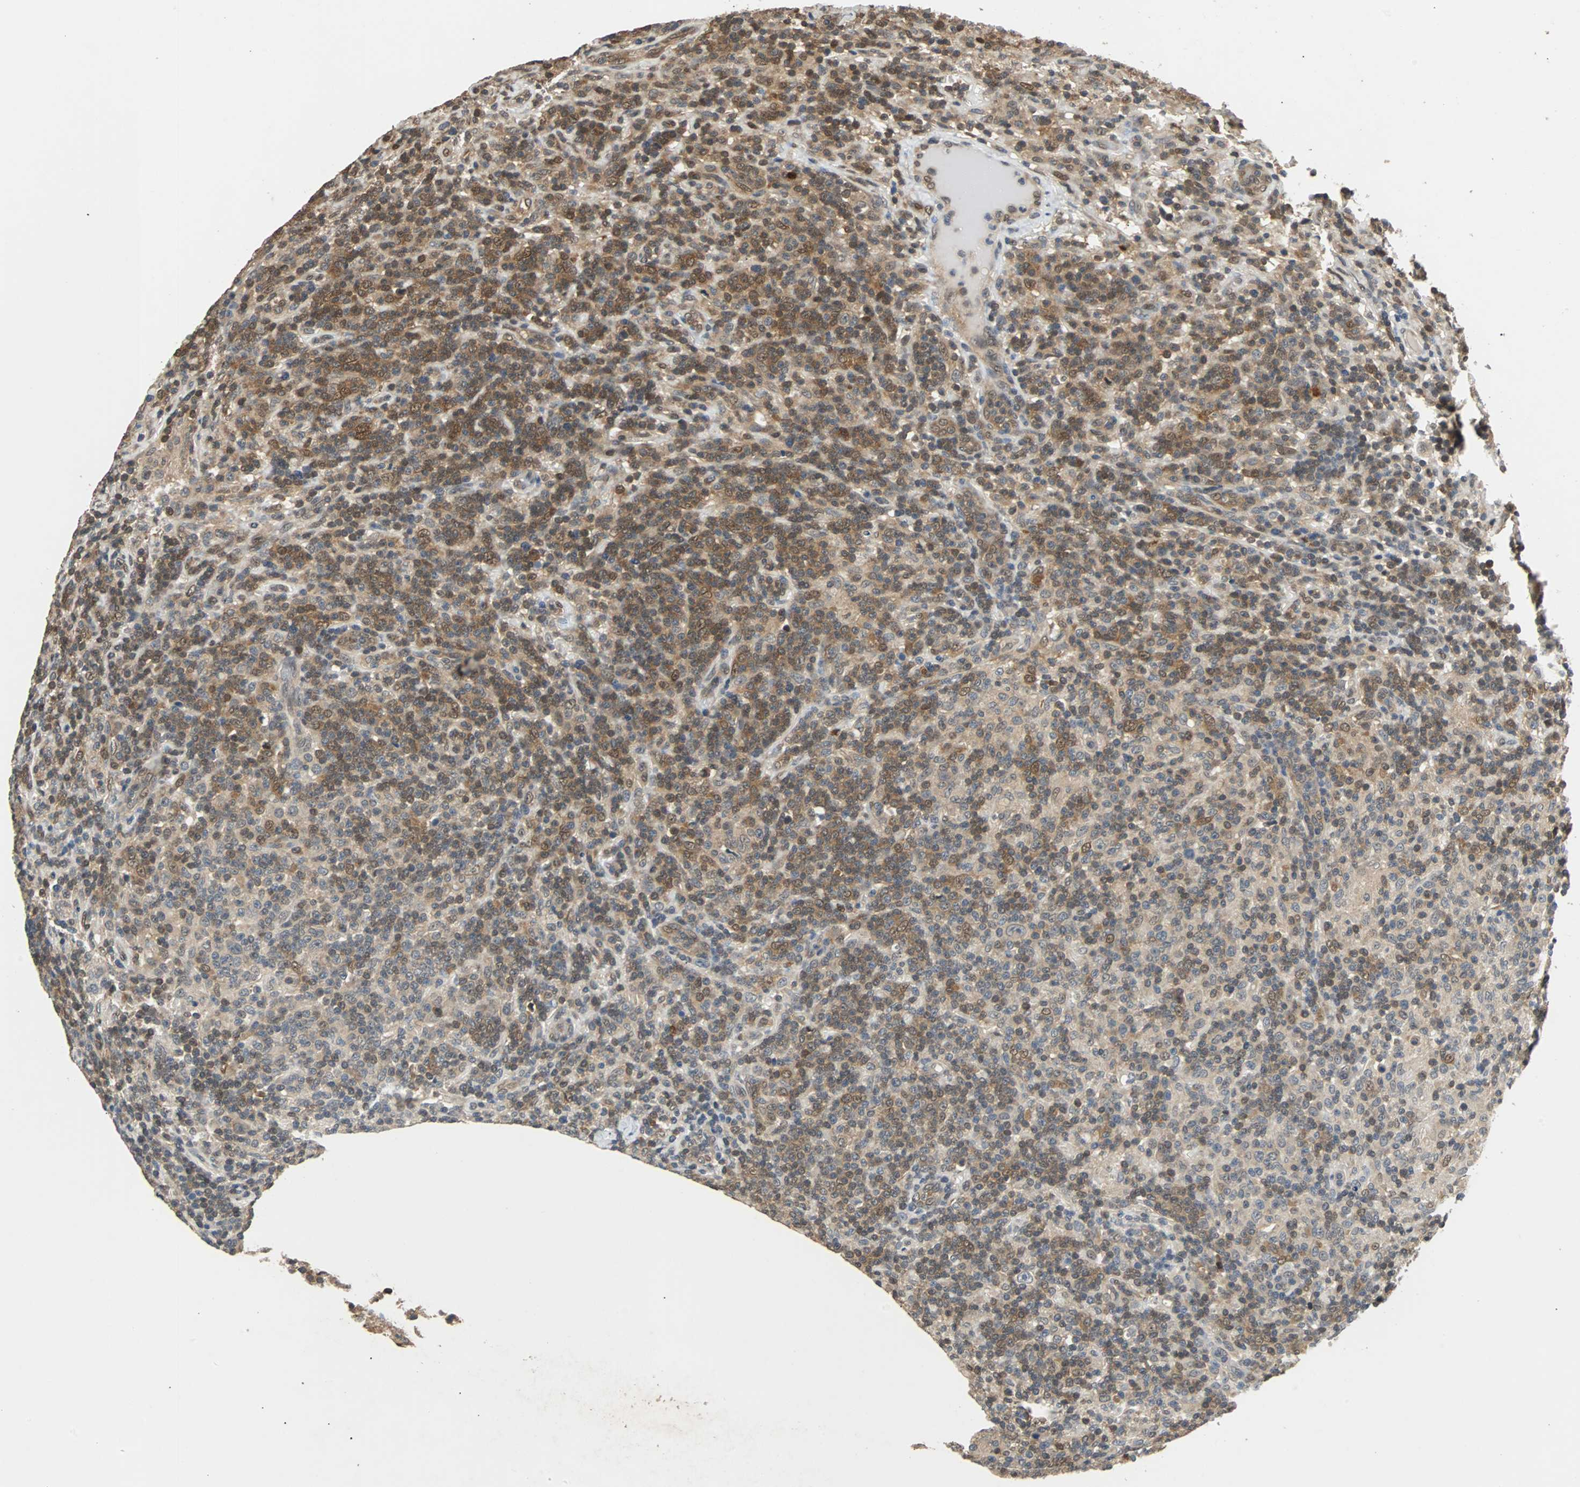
{"staining": {"intensity": "moderate", "quantity": "25%-75%", "location": "cytoplasmic/membranous,nuclear"}, "tissue": "lymphoma", "cell_type": "Tumor cells", "image_type": "cancer", "snomed": [{"axis": "morphology", "description": "Hodgkin's disease, NOS"}, {"axis": "topography", "description": "Lymph node"}], "caption": "Protein expression analysis of lymphoma reveals moderate cytoplasmic/membranous and nuclear staining in approximately 25%-75% of tumor cells.", "gene": "PRDX6", "patient": {"sex": "male", "age": 70}}